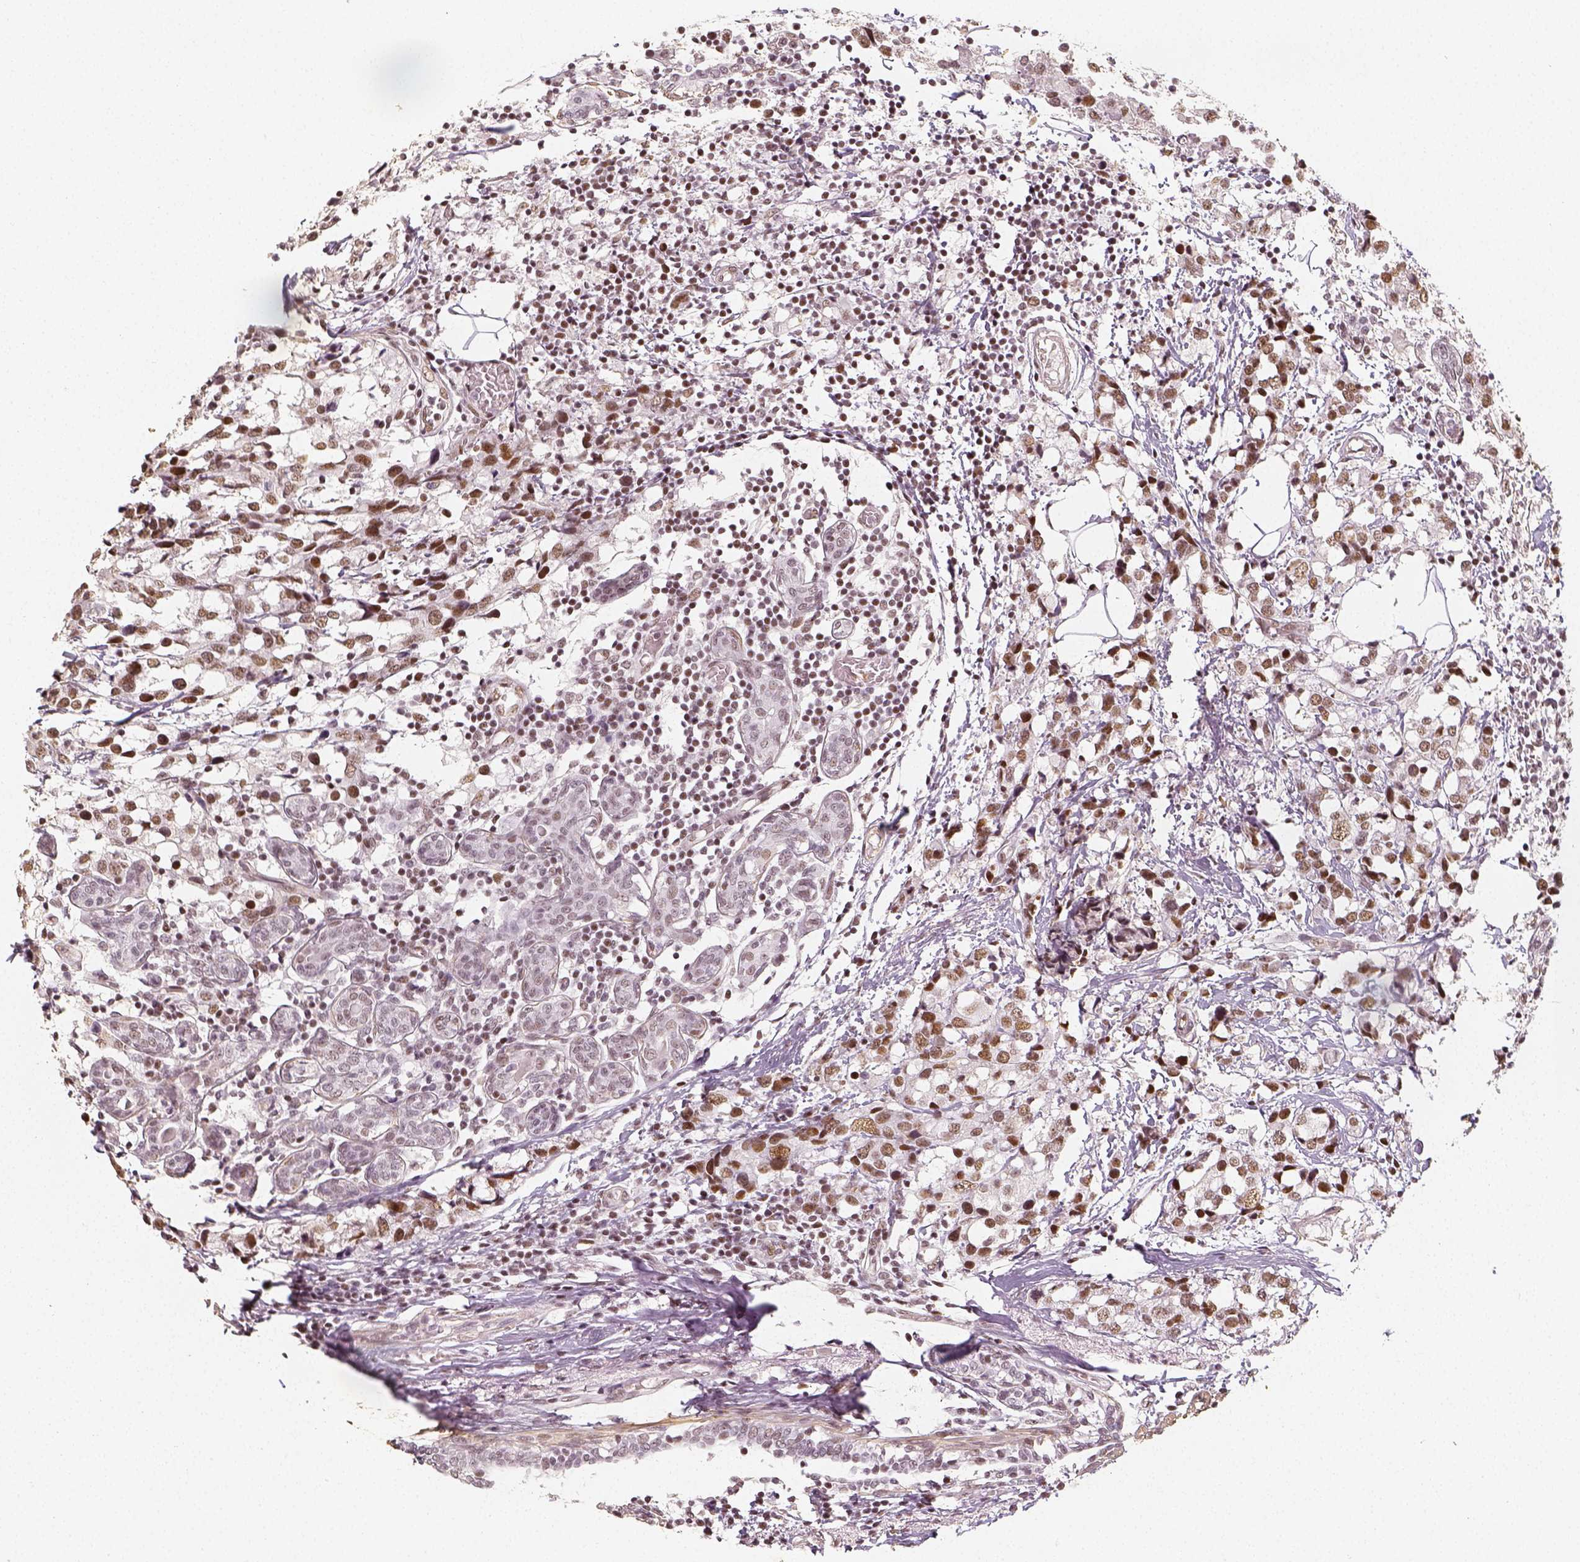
{"staining": {"intensity": "moderate", "quantity": ">75%", "location": "nuclear"}, "tissue": "breast cancer", "cell_type": "Tumor cells", "image_type": "cancer", "snomed": [{"axis": "morphology", "description": "Lobular carcinoma"}, {"axis": "topography", "description": "Breast"}], "caption": "A micrograph of human lobular carcinoma (breast) stained for a protein shows moderate nuclear brown staining in tumor cells. The staining is performed using DAB (3,3'-diaminobenzidine) brown chromogen to label protein expression. The nuclei are counter-stained blue using hematoxylin.", "gene": "HDAC1", "patient": {"sex": "female", "age": 59}}